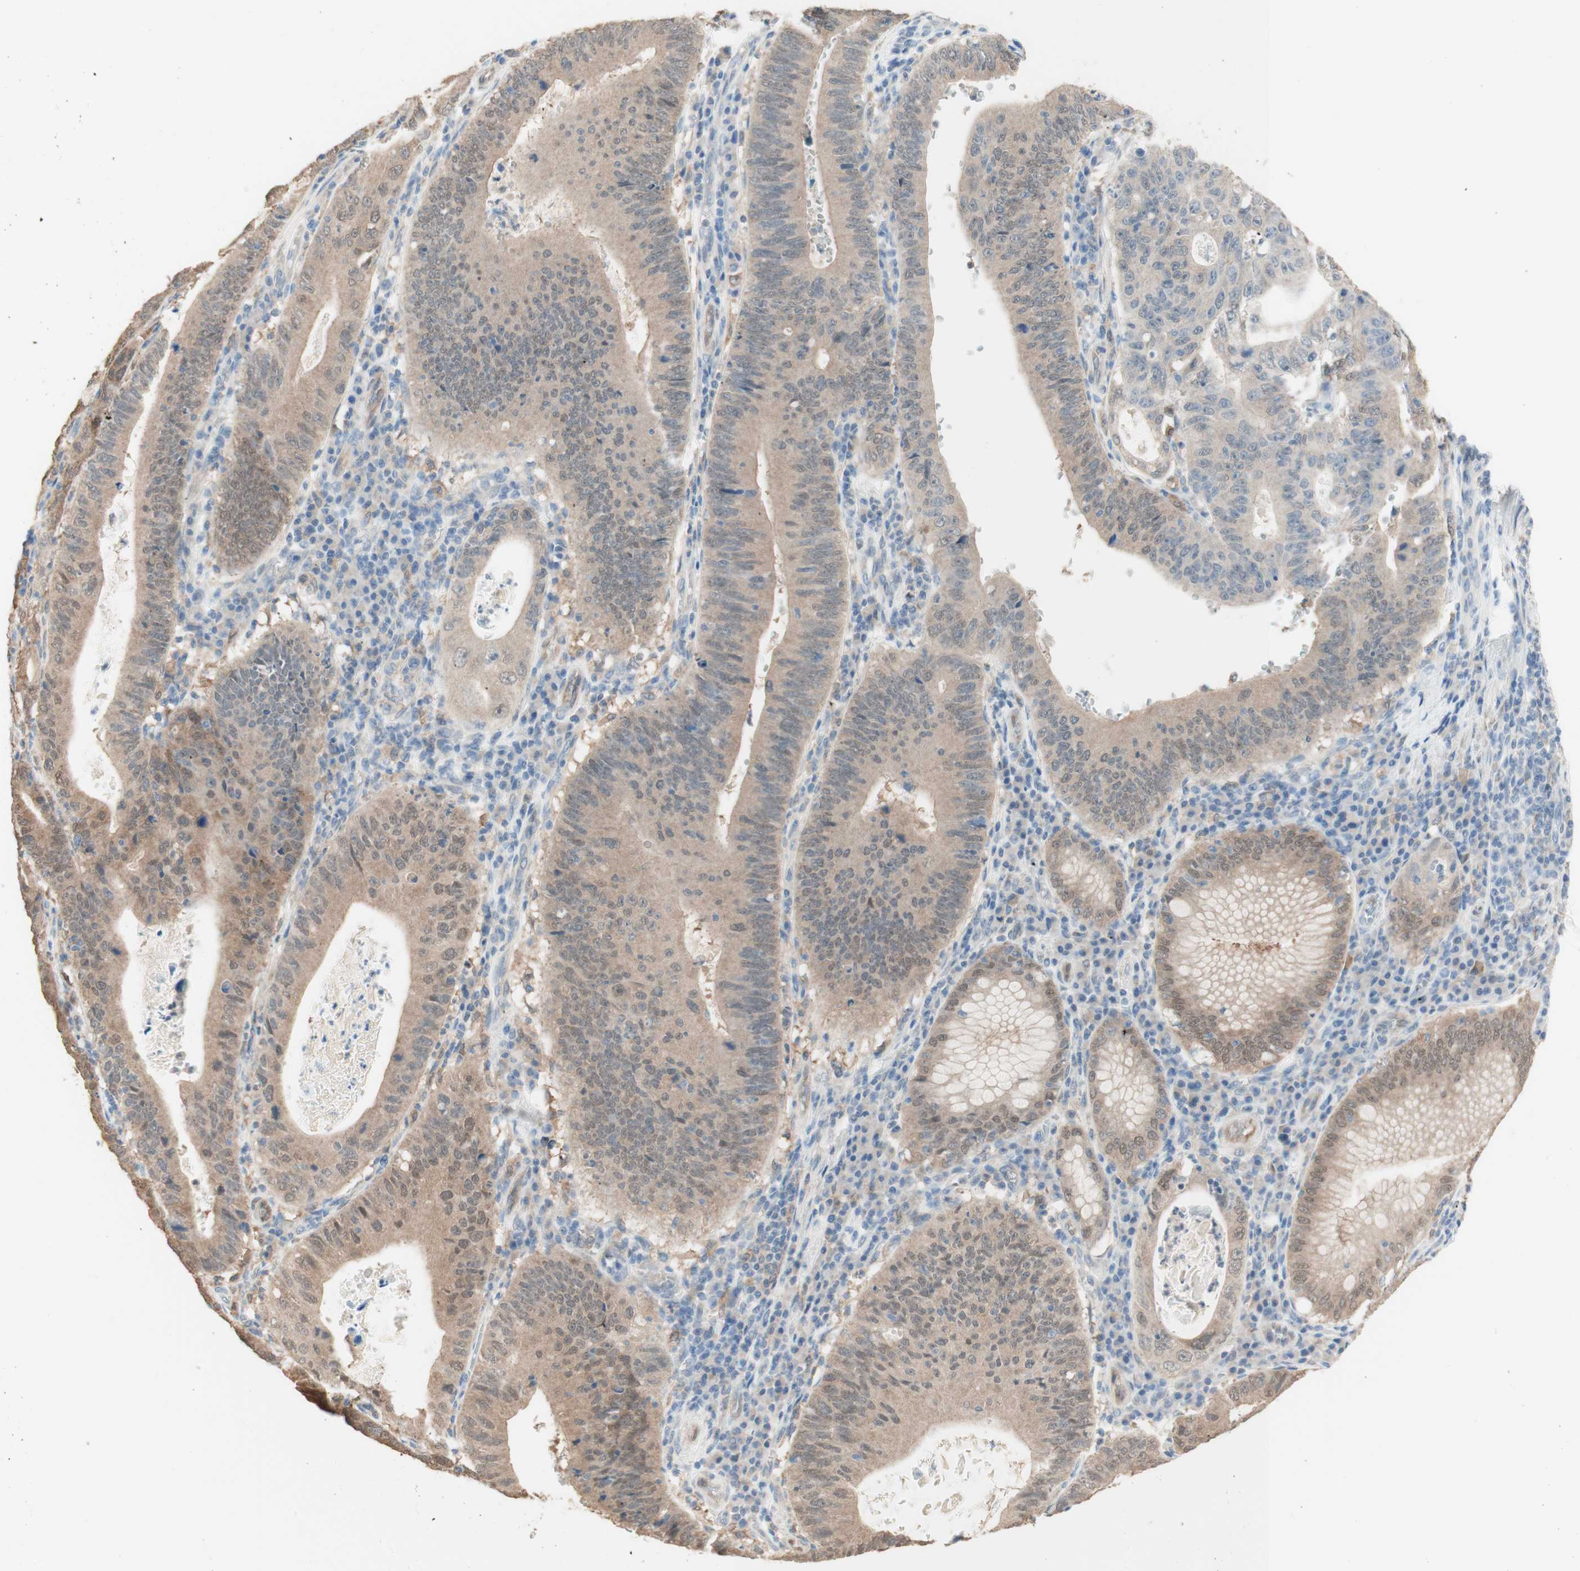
{"staining": {"intensity": "weak", "quantity": ">75%", "location": "cytoplasmic/membranous"}, "tissue": "stomach cancer", "cell_type": "Tumor cells", "image_type": "cancer", "snomed": [{"axis": "morphology", "description": "Adenocarcinoma, NOS"}, {"axis": "topography", "description": "Stomach"}], "caption": "Immunohistochemical staining of stomach cancer (adenocarcinoma) displays weak cytoplasmic/membranous protein positivity in approximately >75% of tumor cells.", "gene": "COMT", "patient": {"sex": "male", "age": 59}}